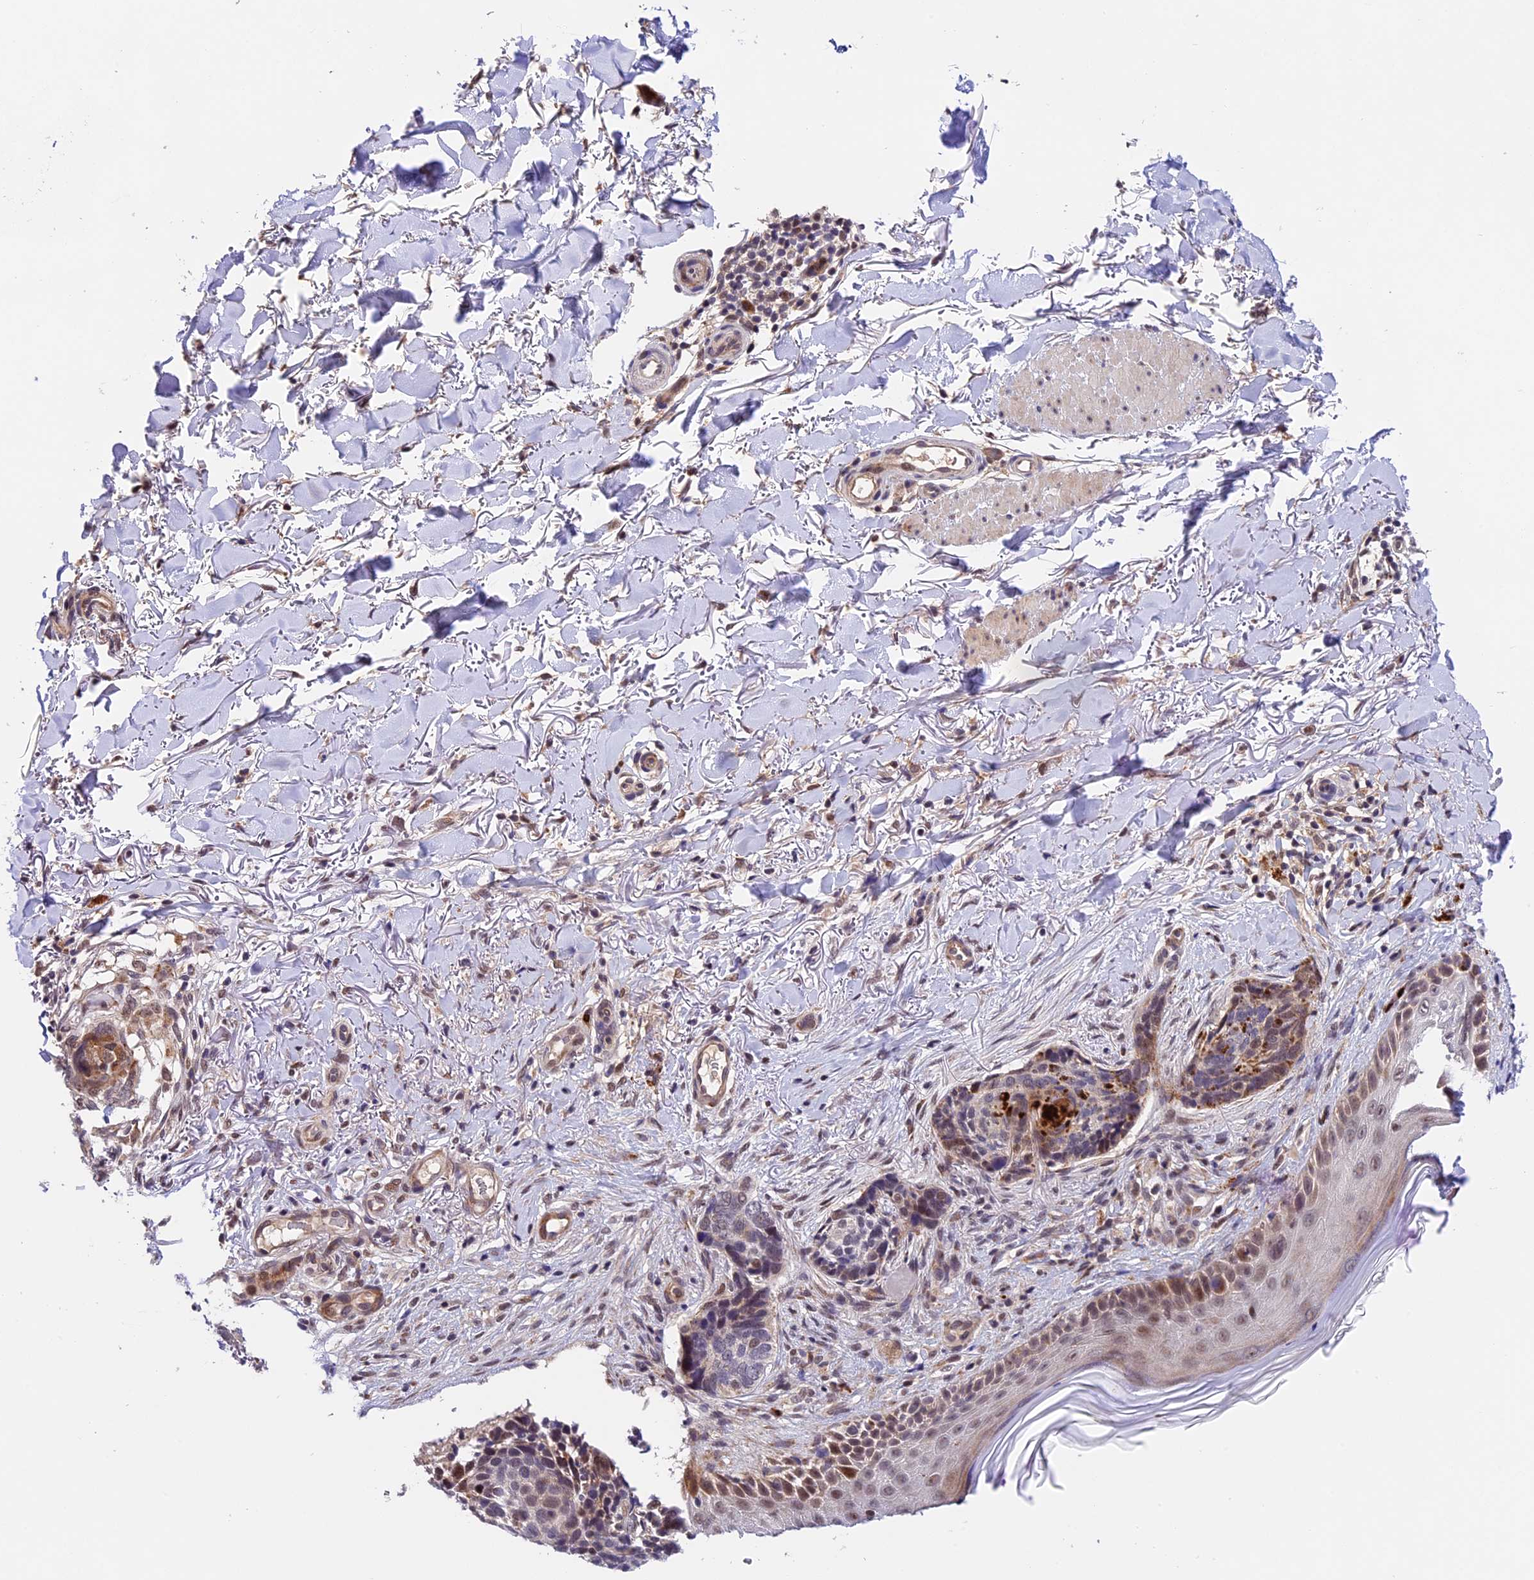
{"staining": {"intensity": "weak", "quantity": "<25%", "location": "nuclear"}, "tissue": "skin cancer", "cell_type": "Tumor cells", "image_type": "cancer", "snomed": [{"axis": "morphology", "description": "Normal tissue, NOS"}, {"axis": "morphology", "description": "Basal cell carcinoma"}, {"axis": "topography", "description": "Skin"}], "caption": "Tumor cells show no significant staining in skin cancer (basal cell carcinoma).", "gene": "FBXO45", "patient": {"sex": "female", "age": 67}}